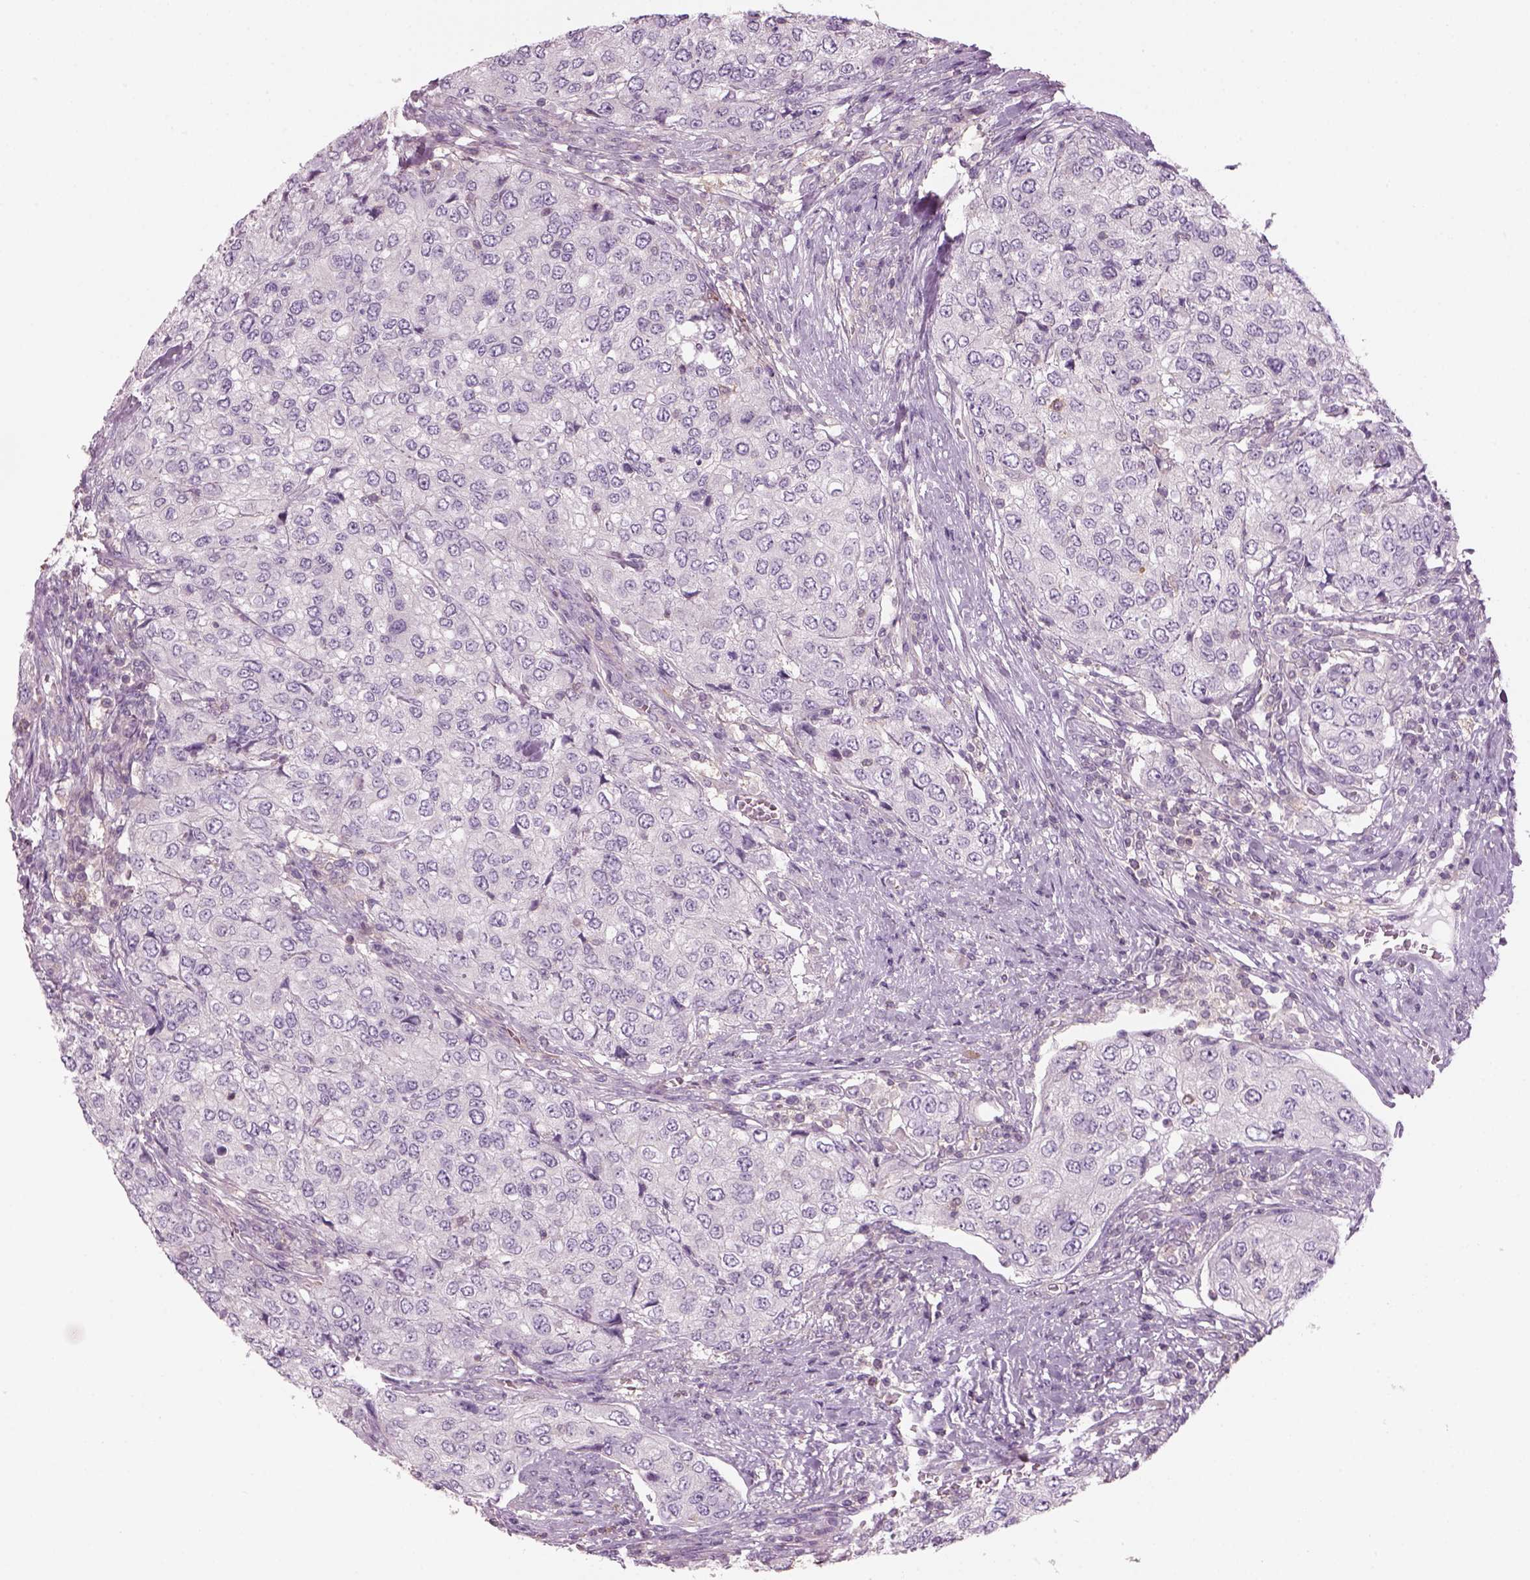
{"staining": {"intensity": "negative", "quantity": "none", "location": "none"}, "tissue": "urothelial cancer", "cell_type": "Tumor cells", "image_type": "cancer", "snomed": [{"axis": "morphology", "description": "Urothelial carcinoma, High grade"}, {"axis": "topography", "description": "Urinary bladder"}], "caption": "The IHC histopathology image has no significant expression in tumor cells of high-grade urothelial carcinoma tissue.", "gene": "SLC1A7", "patient": {"sex": "female", "age": 78}}